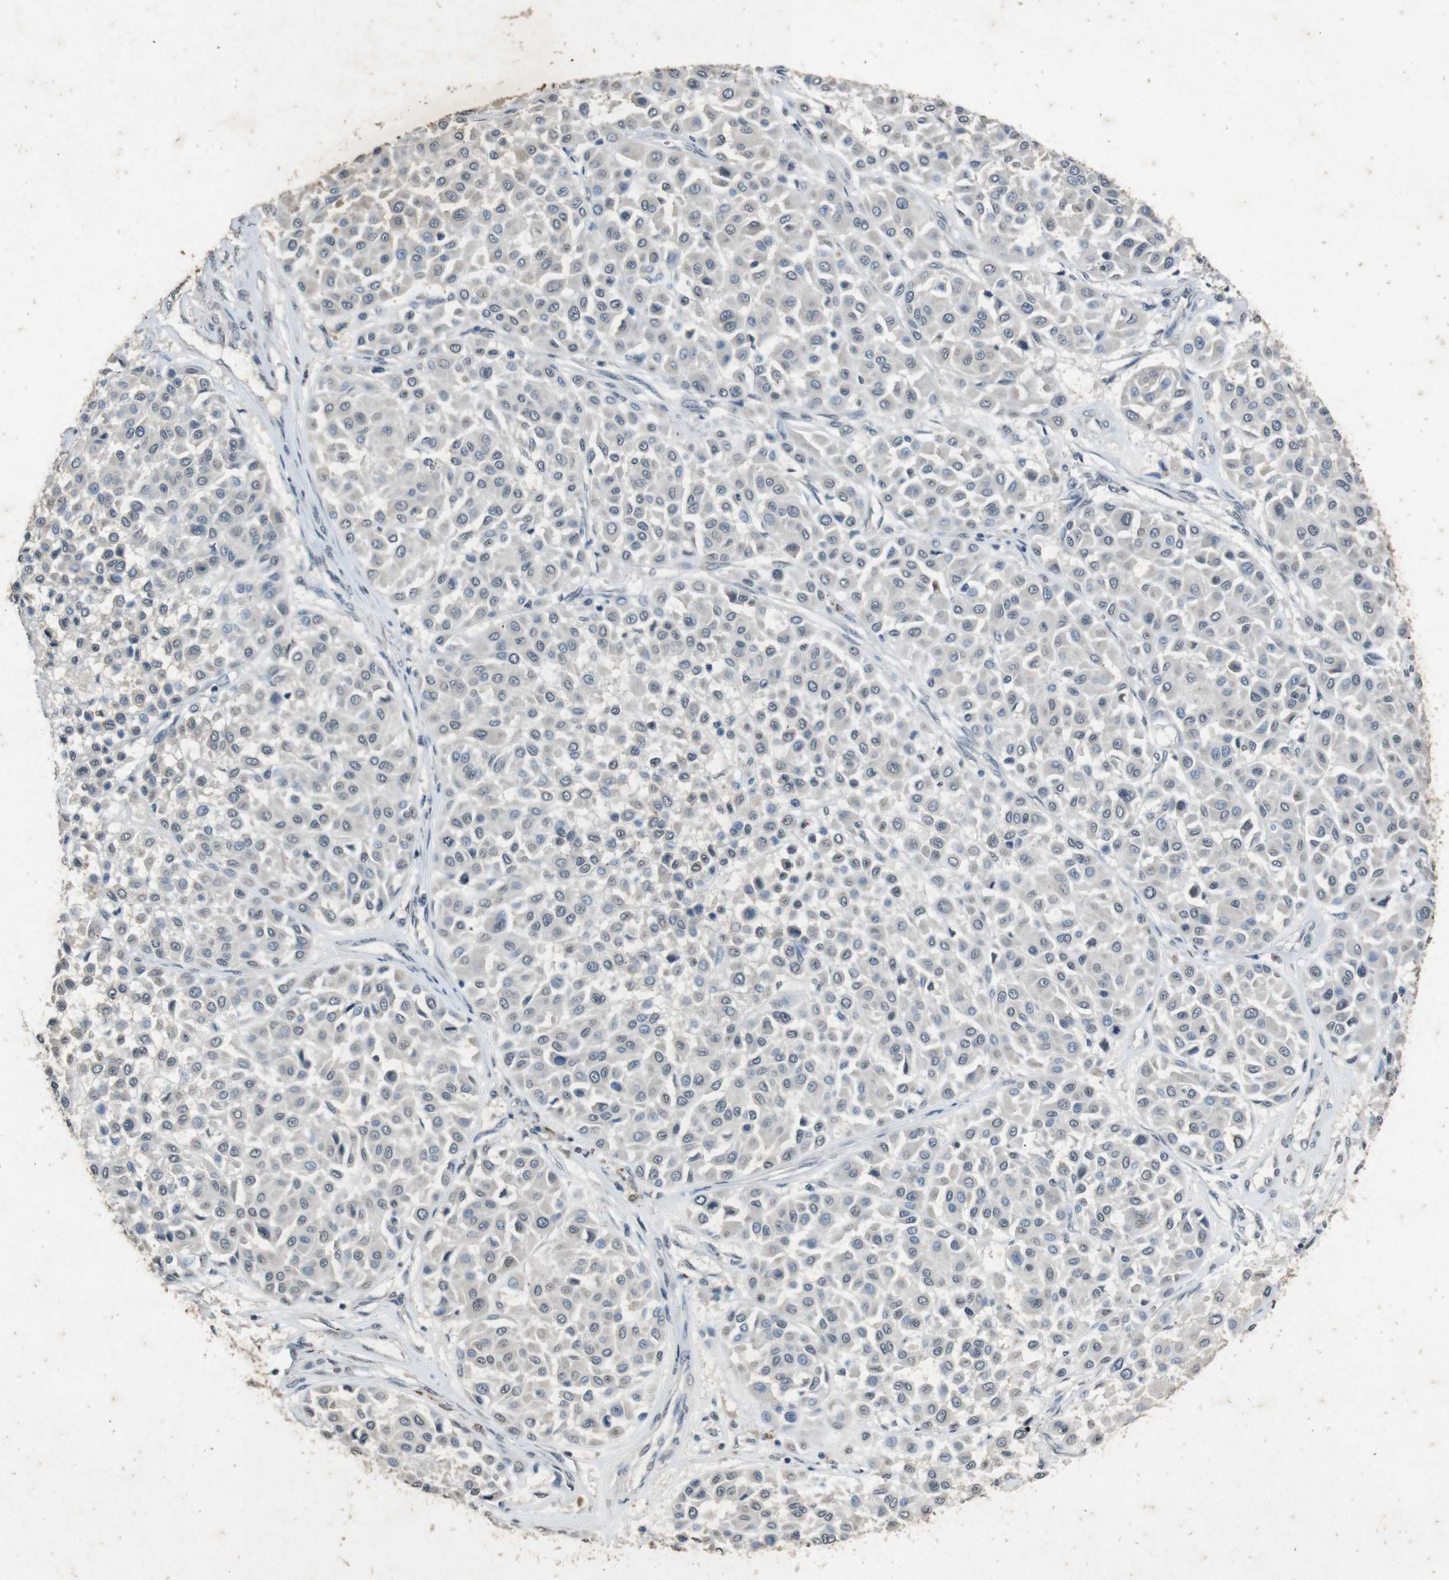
{"staining": {"intensity": "negative", "quantity": "none", "location": "none"}, "tissue": "melanoma", "cell_type": "Tumor cells", "image_type": "cancer", "snomed": [{"axis": "morphology", "description": "Malignant melanoma, Metastatic site"}, {"axis": "topography", "description": "Soft tissue"}], "caption": "This is a photomicrograph of immunohistochemistry (IHC) staining of malignant melanoma (metastatic site), which shows no positivity in tumor cells.", "gene": "STBD1", "patient": {"sex": "male", "age": 41}}